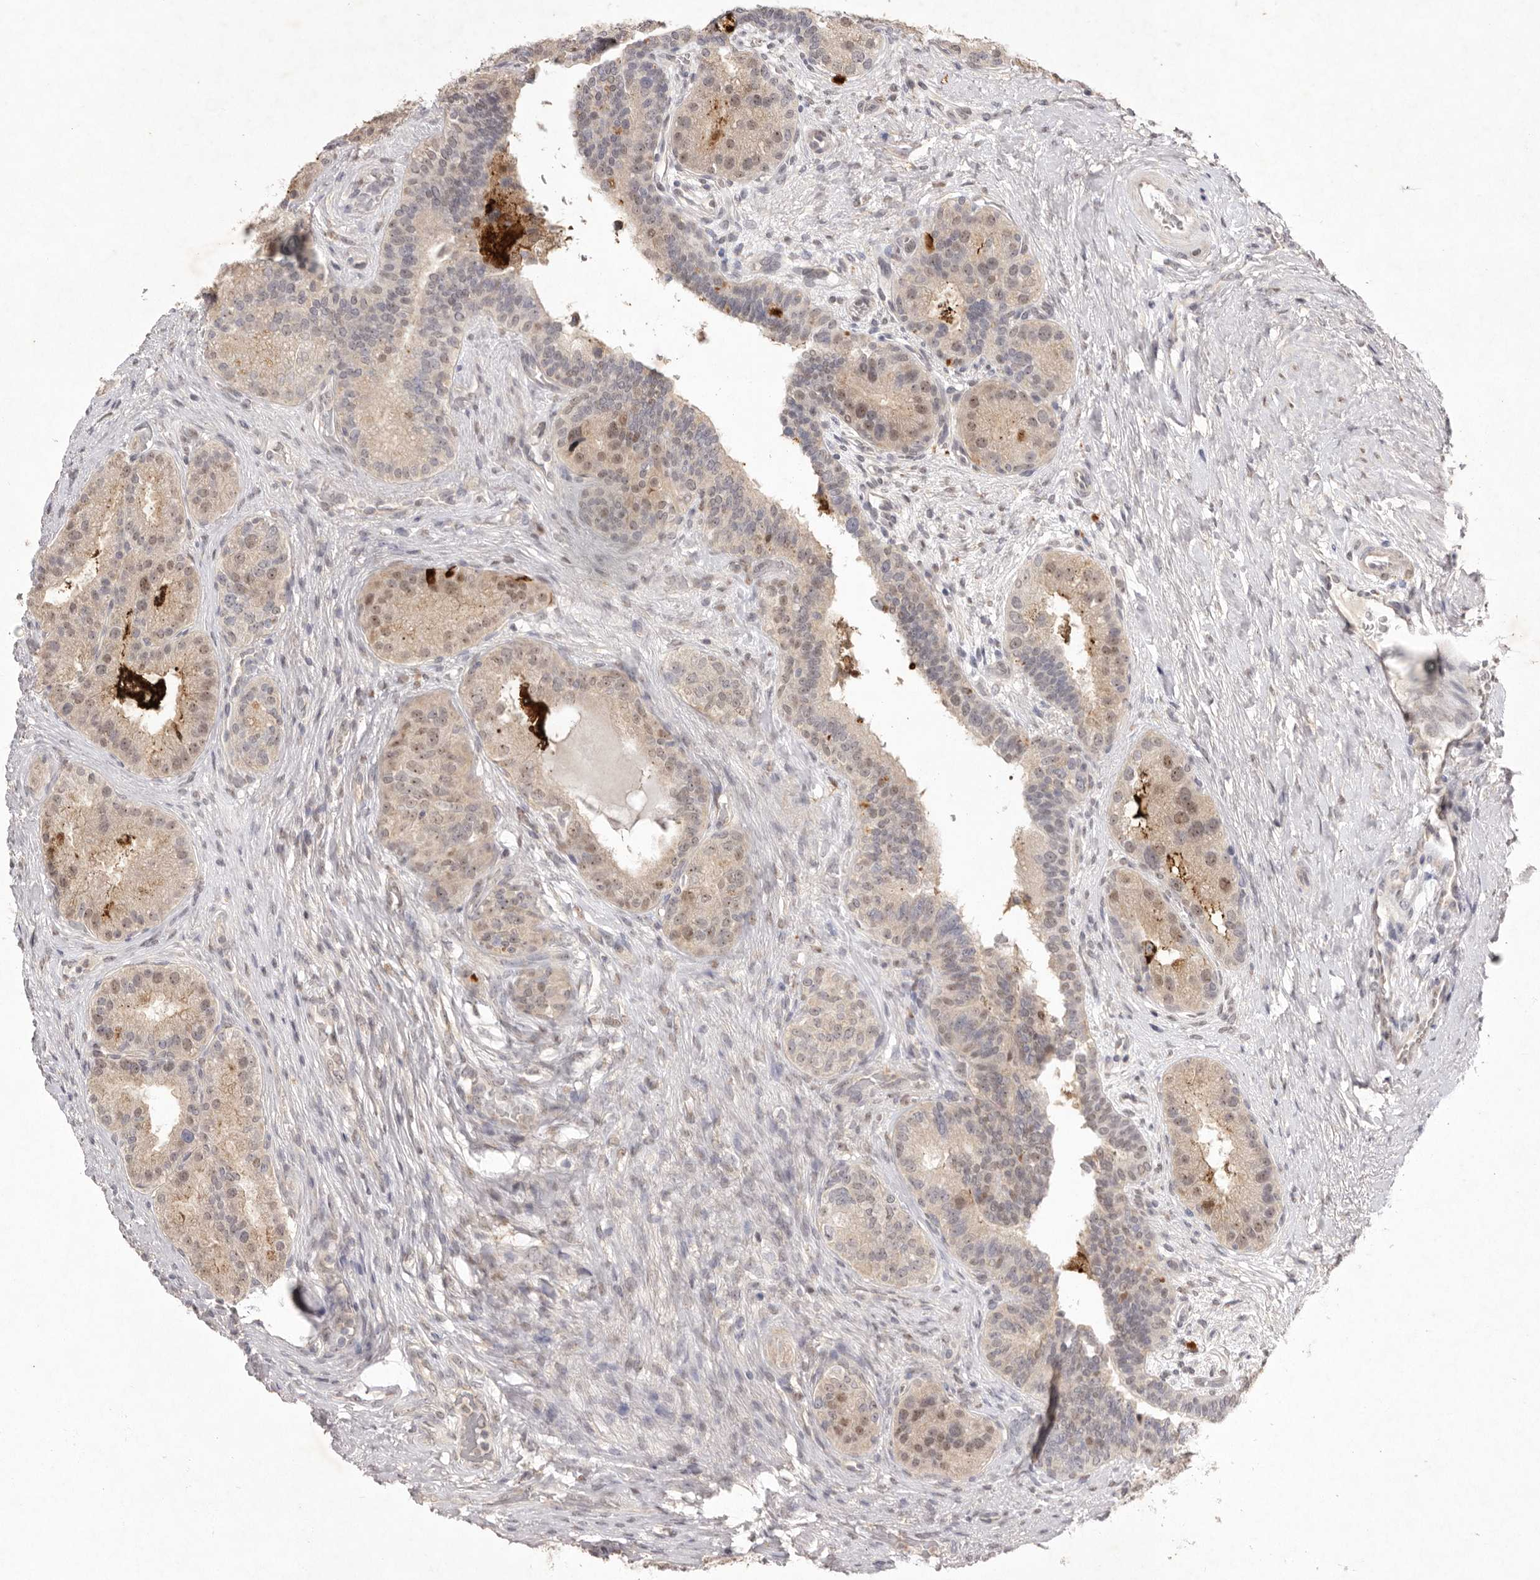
{"staining": {"intensity": "weak", "quantity": "25%-75%", "location": "cytoplasmic/membranous,nuclear"}, "tissue": "prostate cancer", "cell_type": "Tumor cells", "image_type": "cancer", "snomed": [{"axis": "morphology", "description": "Adenocarcinoma, High grade"}, {"axis": "topography", "description": "Prostate"}], "caption": "Prostate high-grade adenocarcinoma stained for a protein reveals weak cytoplasmic/membranous and nuclear positivity in tumor cells. The protein of interest is shown in brown color, while the nuclei are stained blue.", "gene": "TADA1", "patient": {"sex": "male", "age": 56}}